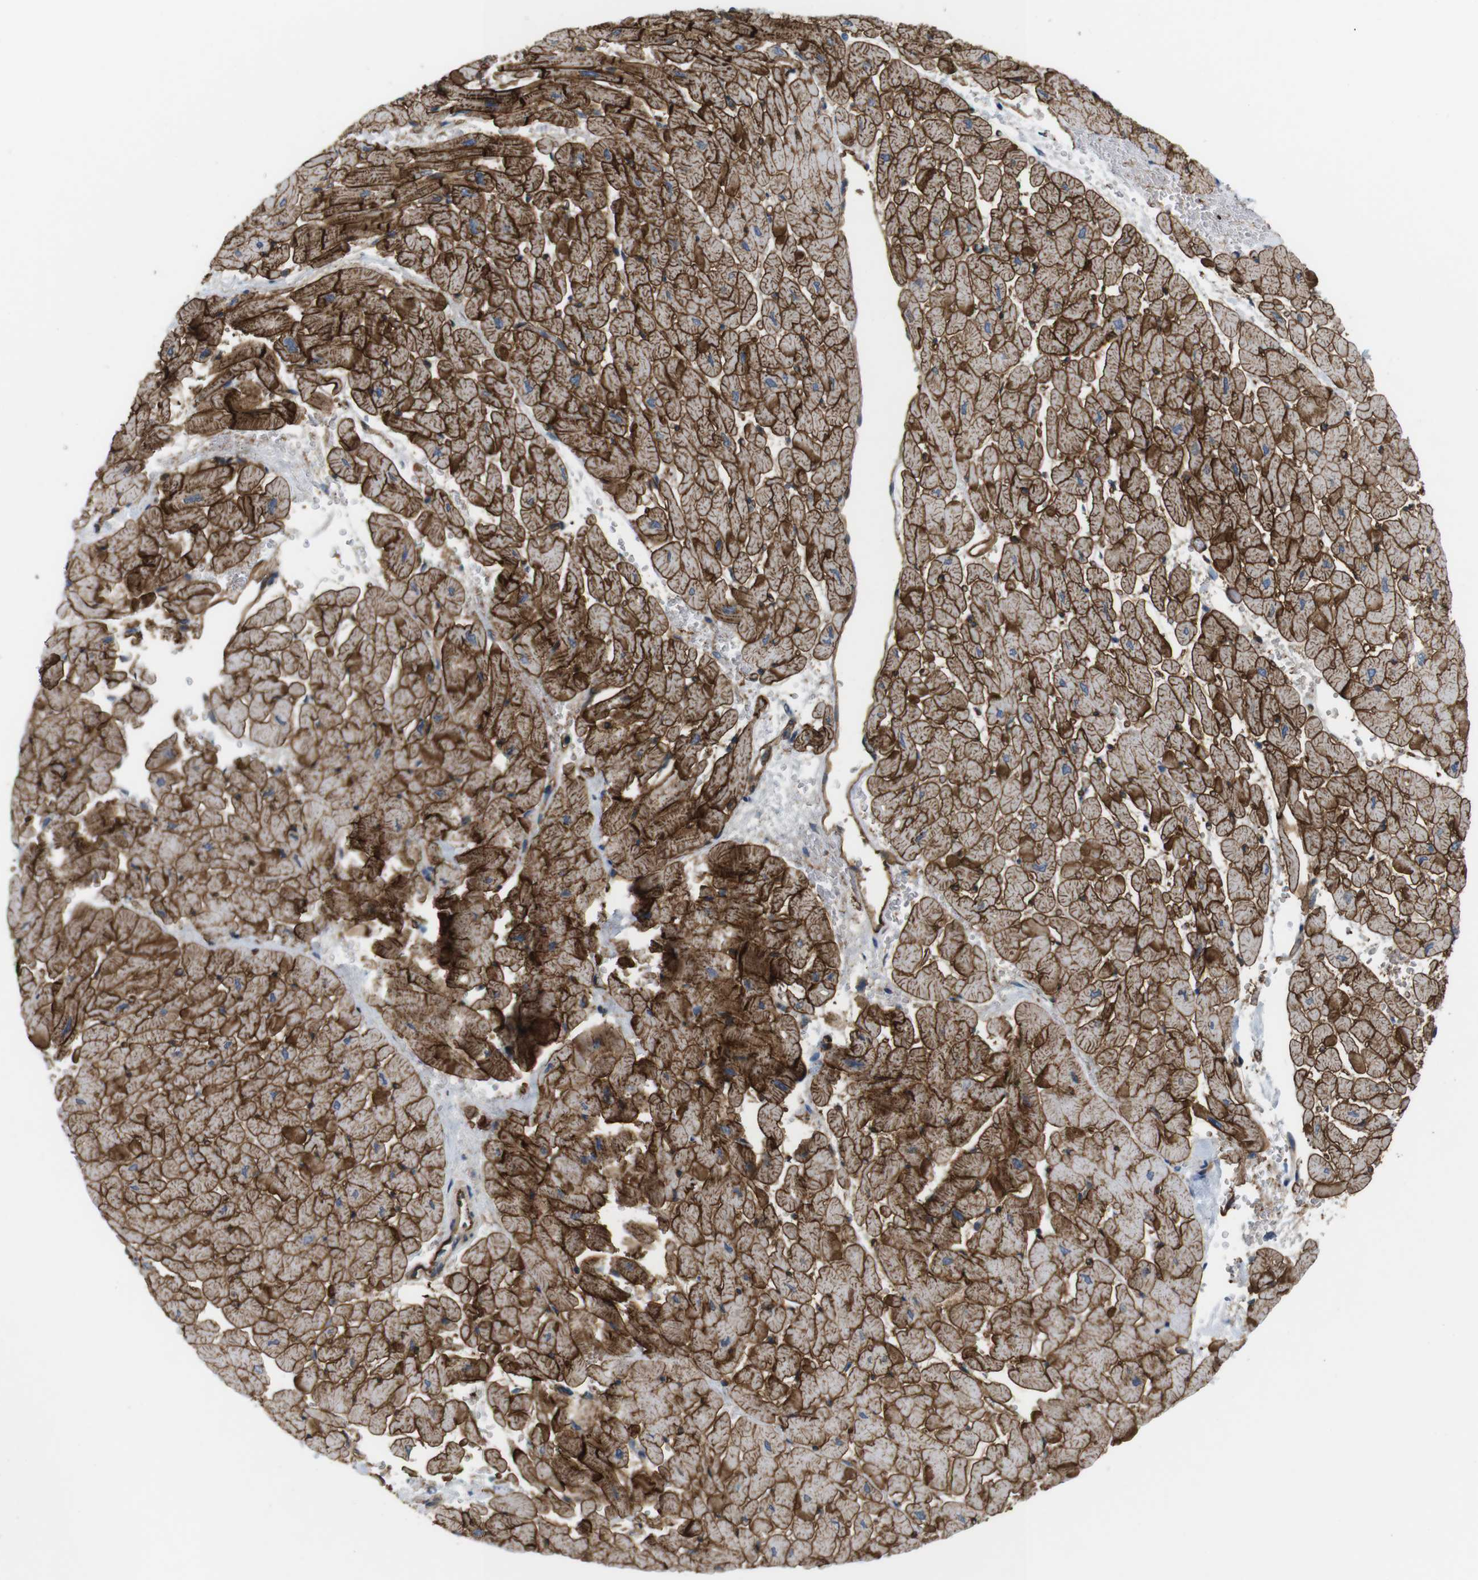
{"staining": {"intensity": "strong", "quantity": ">75%", "location": "cytoplasmic/membranous"}, "tissue": "heart muscle", "cell_type": "Cardiomyocytes", "image_type": "normal", "snomed": [{"axis": "morphology", "description": "Normal tissue, NOS"}, {"axis": "topography", "description": "Heart"}], "caption": "Strong cytoplasmic/membranous expression for a protein is present in about >75% of cardiomyocytes of normal heart muscle using IHC.", "gene": "BVES", "patient": {"sex": "male", "age": 45}}